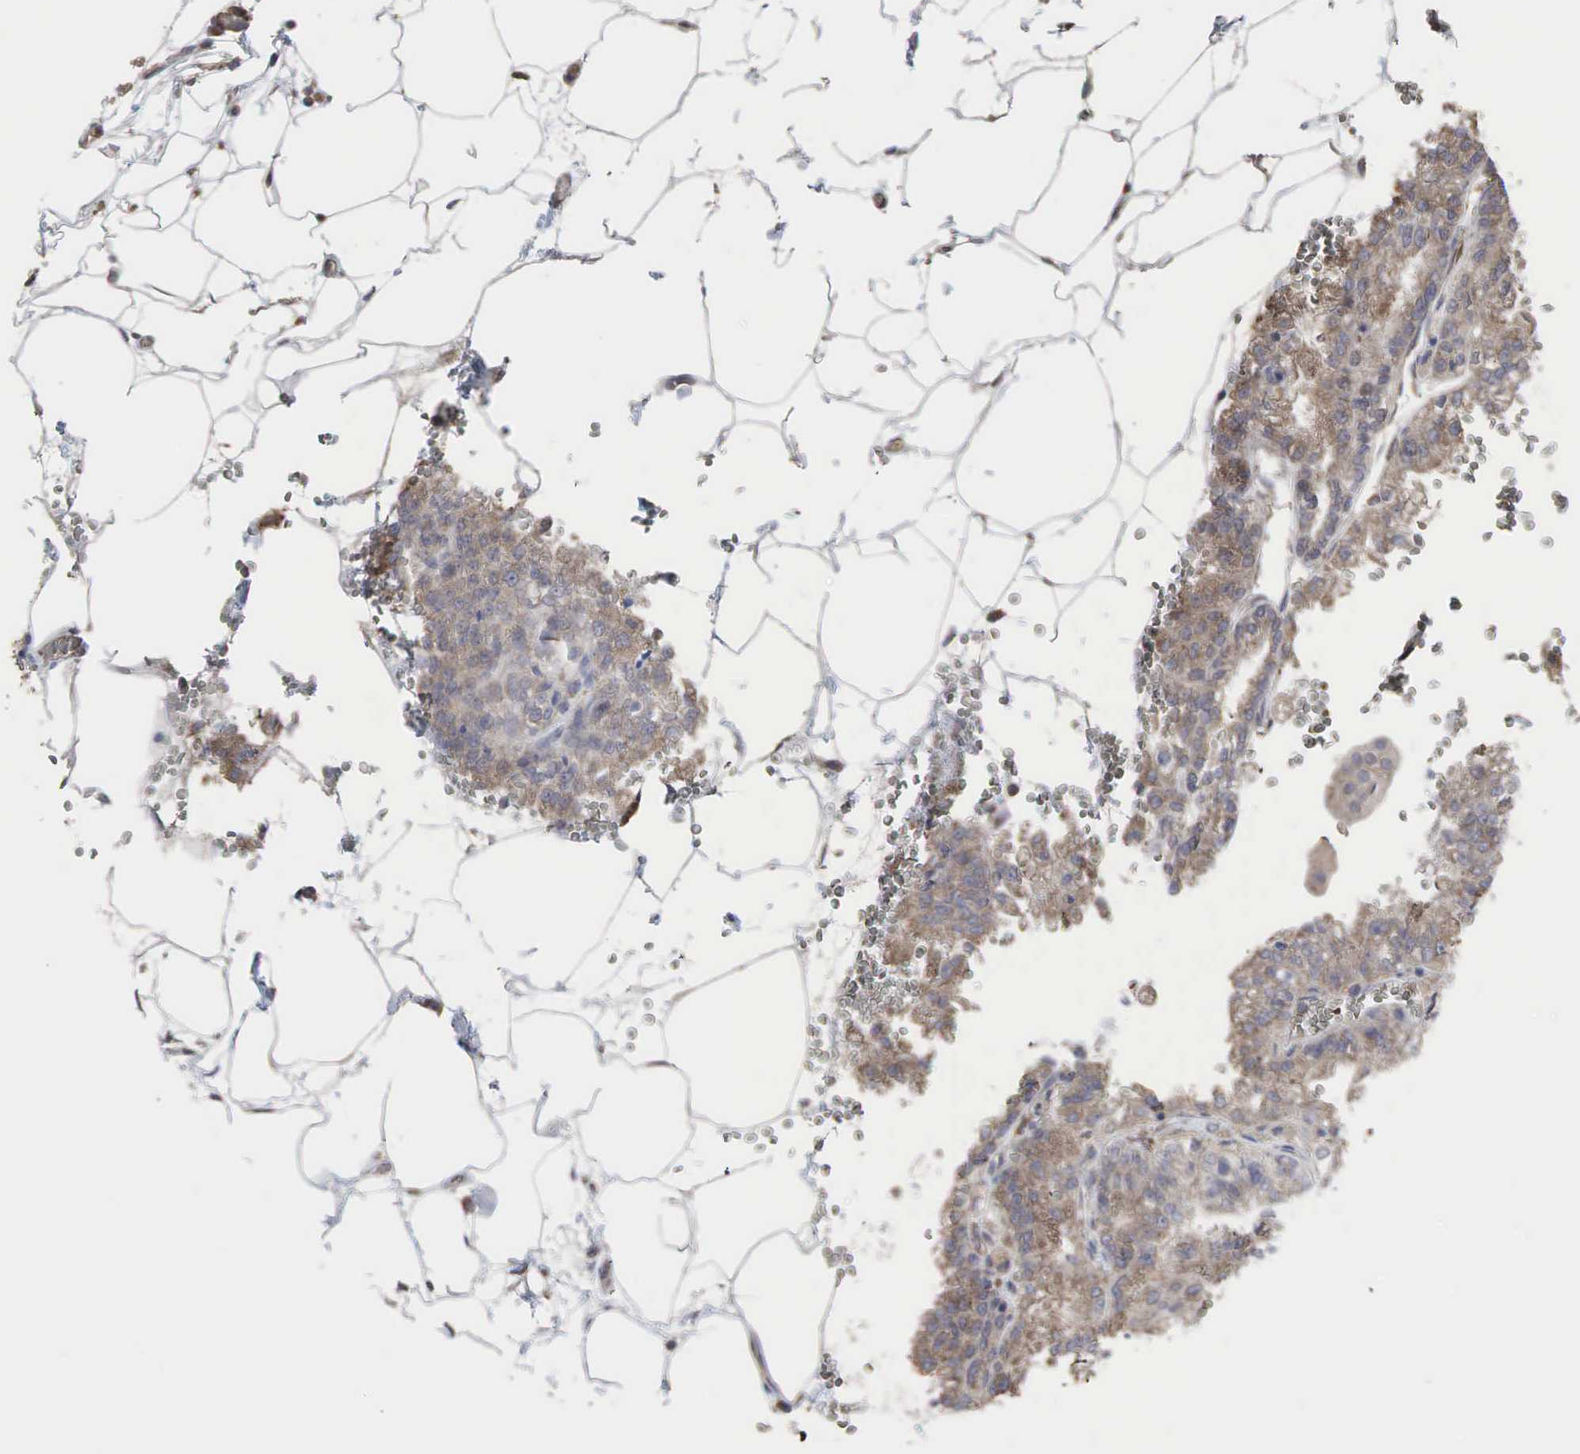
{"staining": {"intensity": "weak", "quantity": ">75%", "location": "cytoplasmic/membranous"}, "tissue": "renal cancer", "cell_type": "Tumor cells", "image_type": "cancer", "snomed": [{"axis": "morphology", "description": "Adenocarcinoma, NOS"}, {"axis": "topography", "description": "Kidney"}], "caption": "Renal cancer stained with IHC demonstrates weak cytoplasmic/membranous expression in about >75% of tumor cells. Using DAB (brown) and hematoxylin (blue) stains, captured at high magnification using brightfield microscopy.", "gene": "PABPC5", "patient": {"sex": "female", "age": 56}}